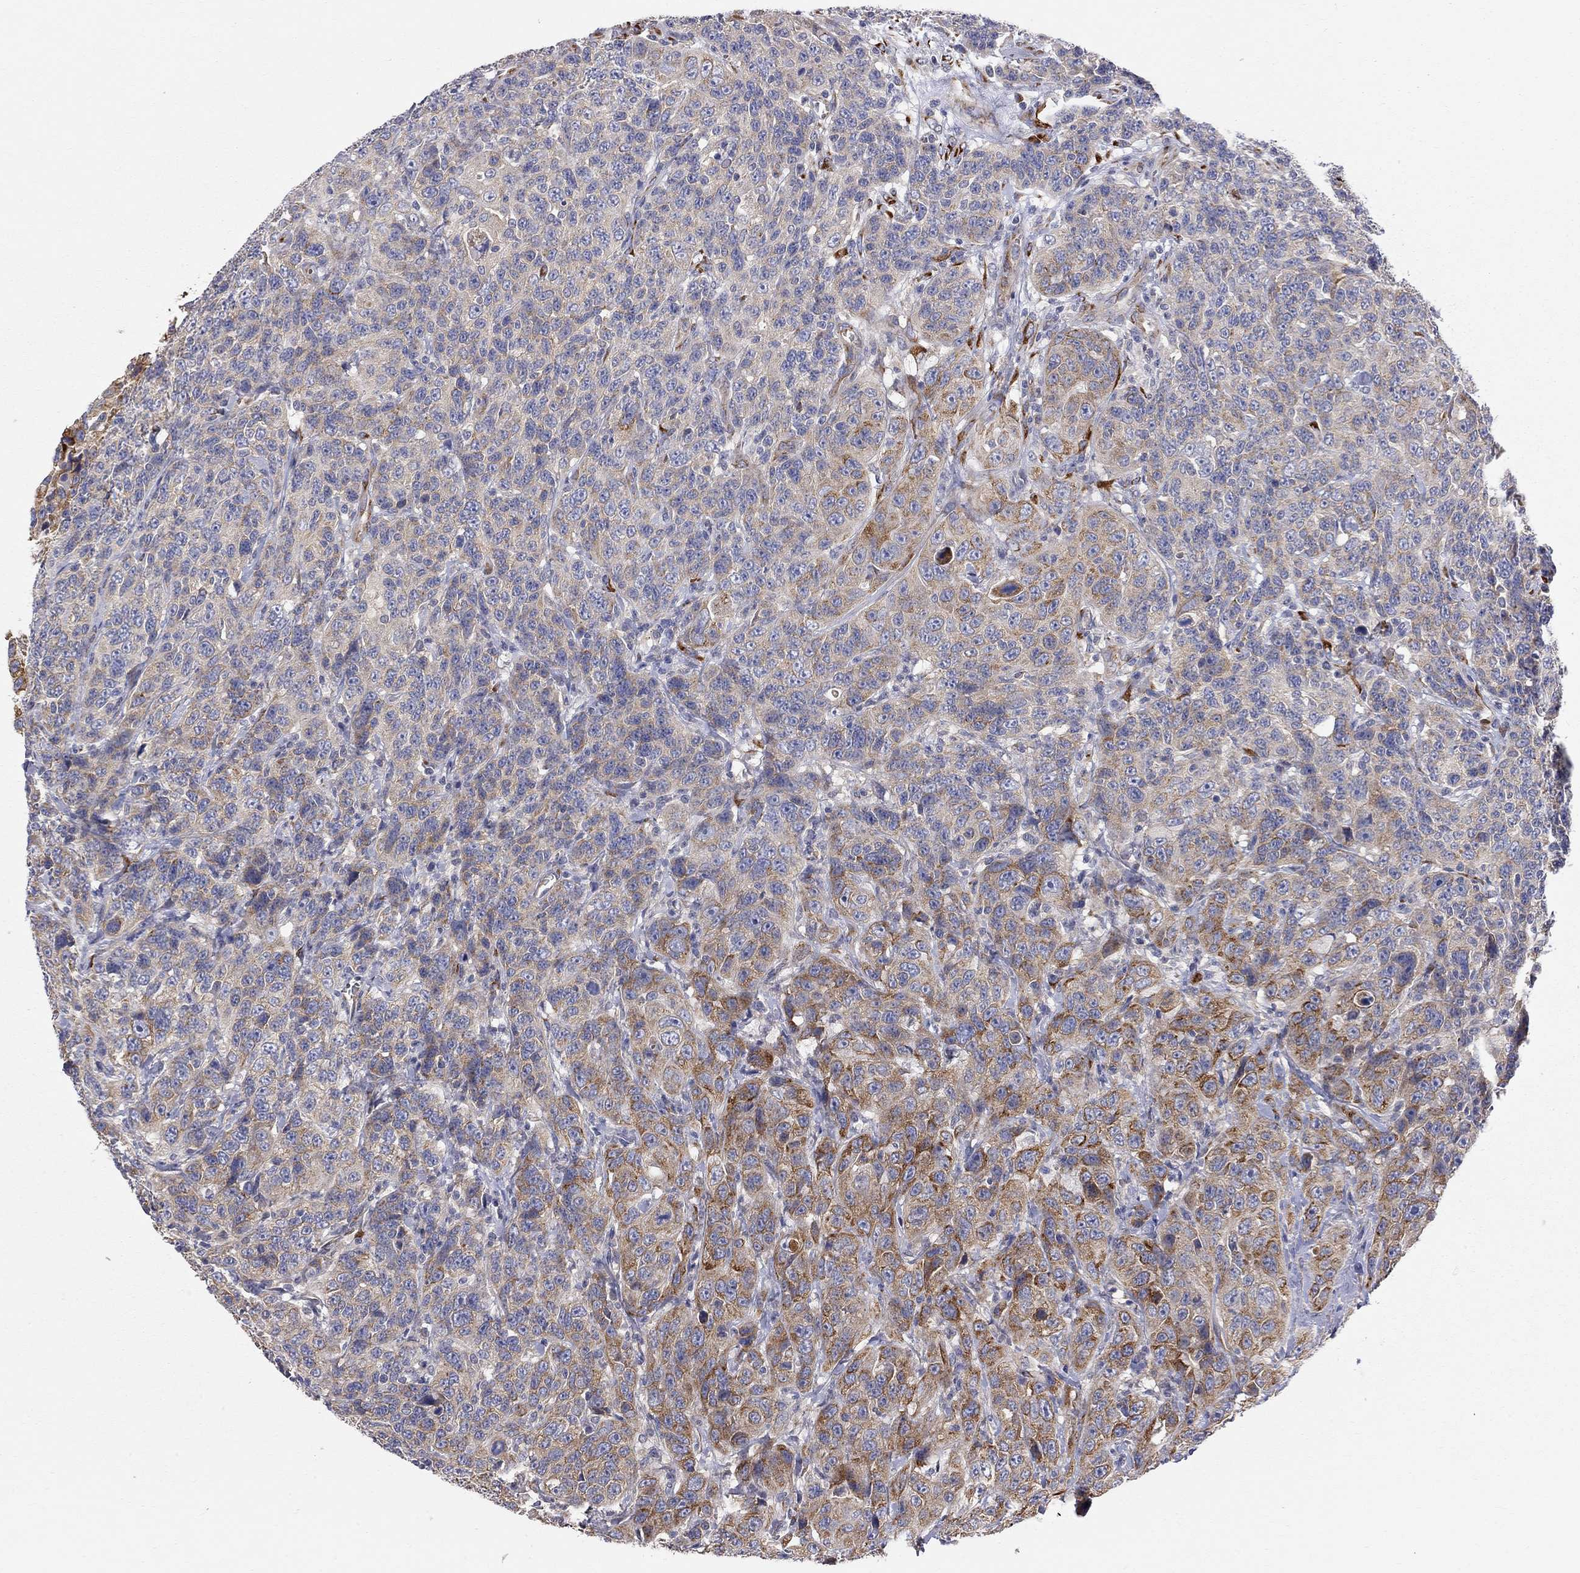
{"staining": {"intensity": "strong", "quantity": "<25%", "location": "cytoplasmic/membranous"}, "tissue": "urothelial cancer", "cell_type": "Tumor cells", "image_type": "cancer", "snomed": [{"axis": "morphology", "description": "Urothelial carcinoma, NOS"}, {"axis": "morphology", "description": "Urothelial carcinoma, High grade"}, {"axis": "topography", "description": "Urinary bladder"}], "caption": "Urothelial cancer tissue shows strong cytoplasmic/membranous staining in about <25% of tumor cells", "gene": "CASTOR1", "patient": {"sex": "female", "age": 73}}